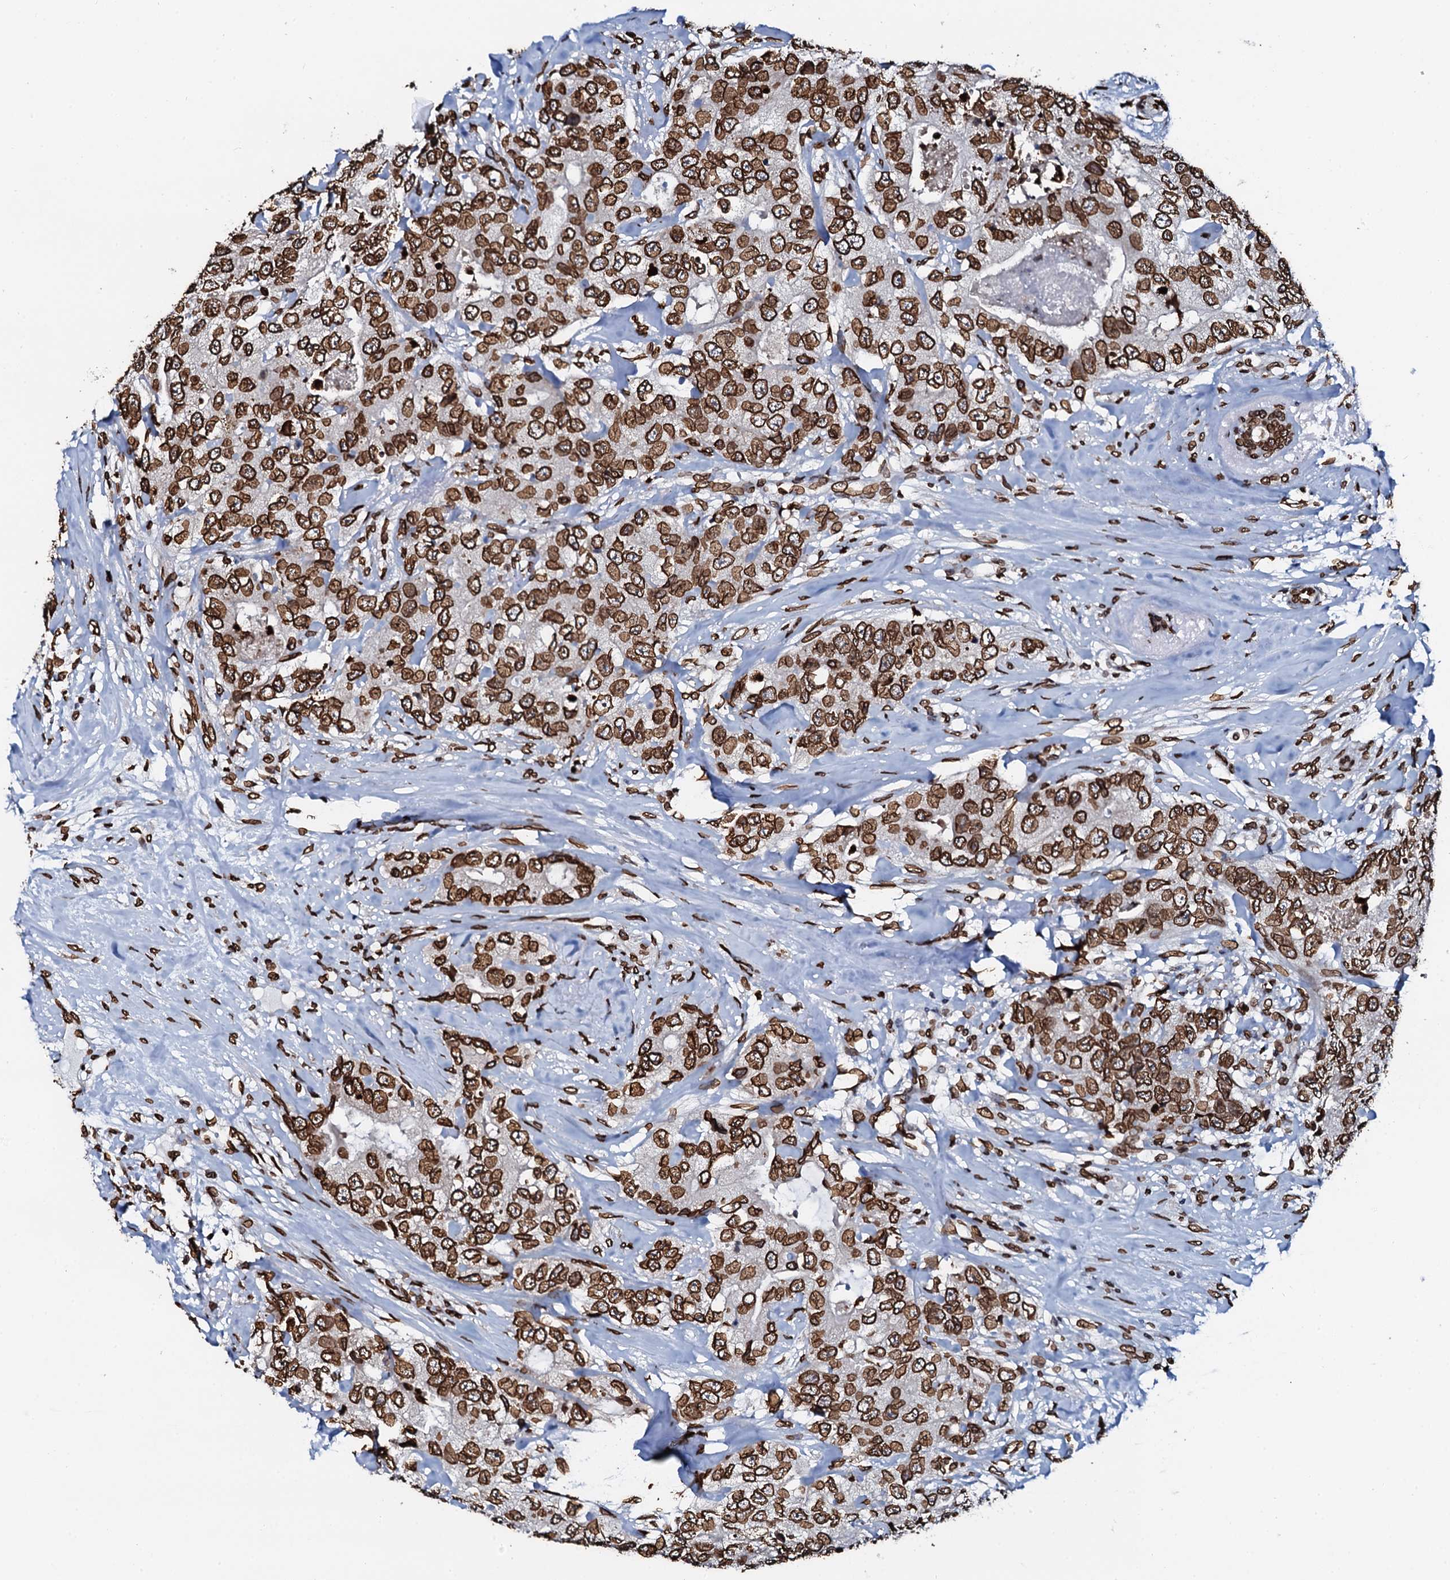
{"staining": {"intensity": "strong", "quantity": ">75%", "location": "cytoplasmic/membranous,nuclear"}, "tissue": "breast cancer", "cell_type": "Tumor cells", "image_type": "cancer", "snomed": [{"axis": "morphology", "description": "Duct carcinoma"}, {"axis": "topography", "description": "Breast"}], "caption": "Immunohistochemical staining of human breast invasive ductal carcinoma exhibits strong cytoplasmic/membranous and nuclear protein expression in about >75% of tumor cells.", "gene": "KATNAL2", "patient": {"sex": "female", "age": 62}}